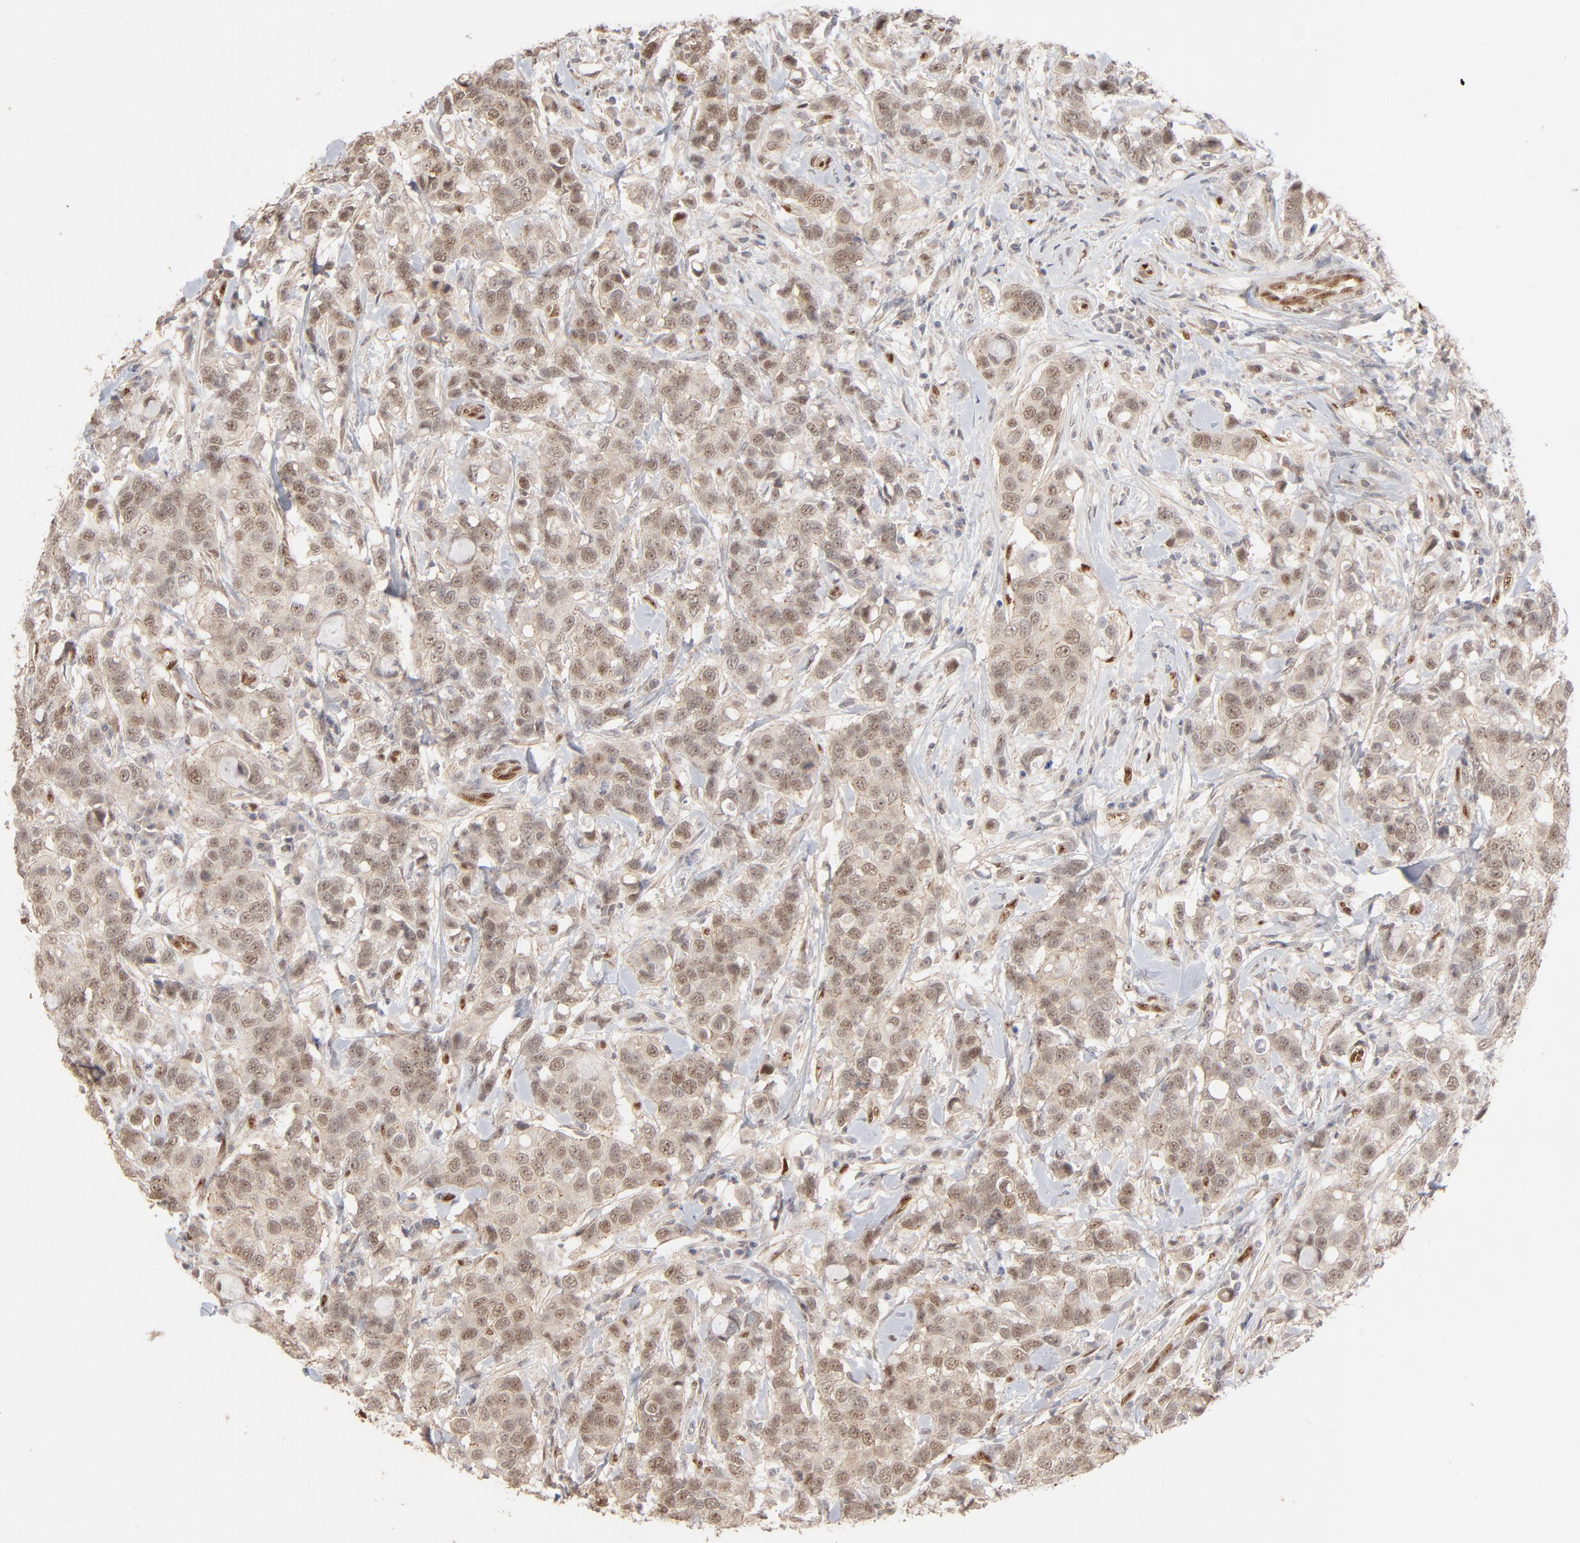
{"staining": {"intensity": "moderate", "quantity": ">75%", "location": "nuclear"}, "tissue": "breast cancer", "cell_type": "Tumor cells", "image_type": "cancer", "snomed": [{"axis": "morphology", "description": "Duct carcinoma"}, {"axis": "topography", "description": "Breast"}], "caption": "Protein staining of infiltrating ductal carcinoma (breast) tissue demonstrates moderate nuclear staining in about >75% of tumor cells.", "gene": "NFIB", "patient": {"sex": "female", "age": 27}}